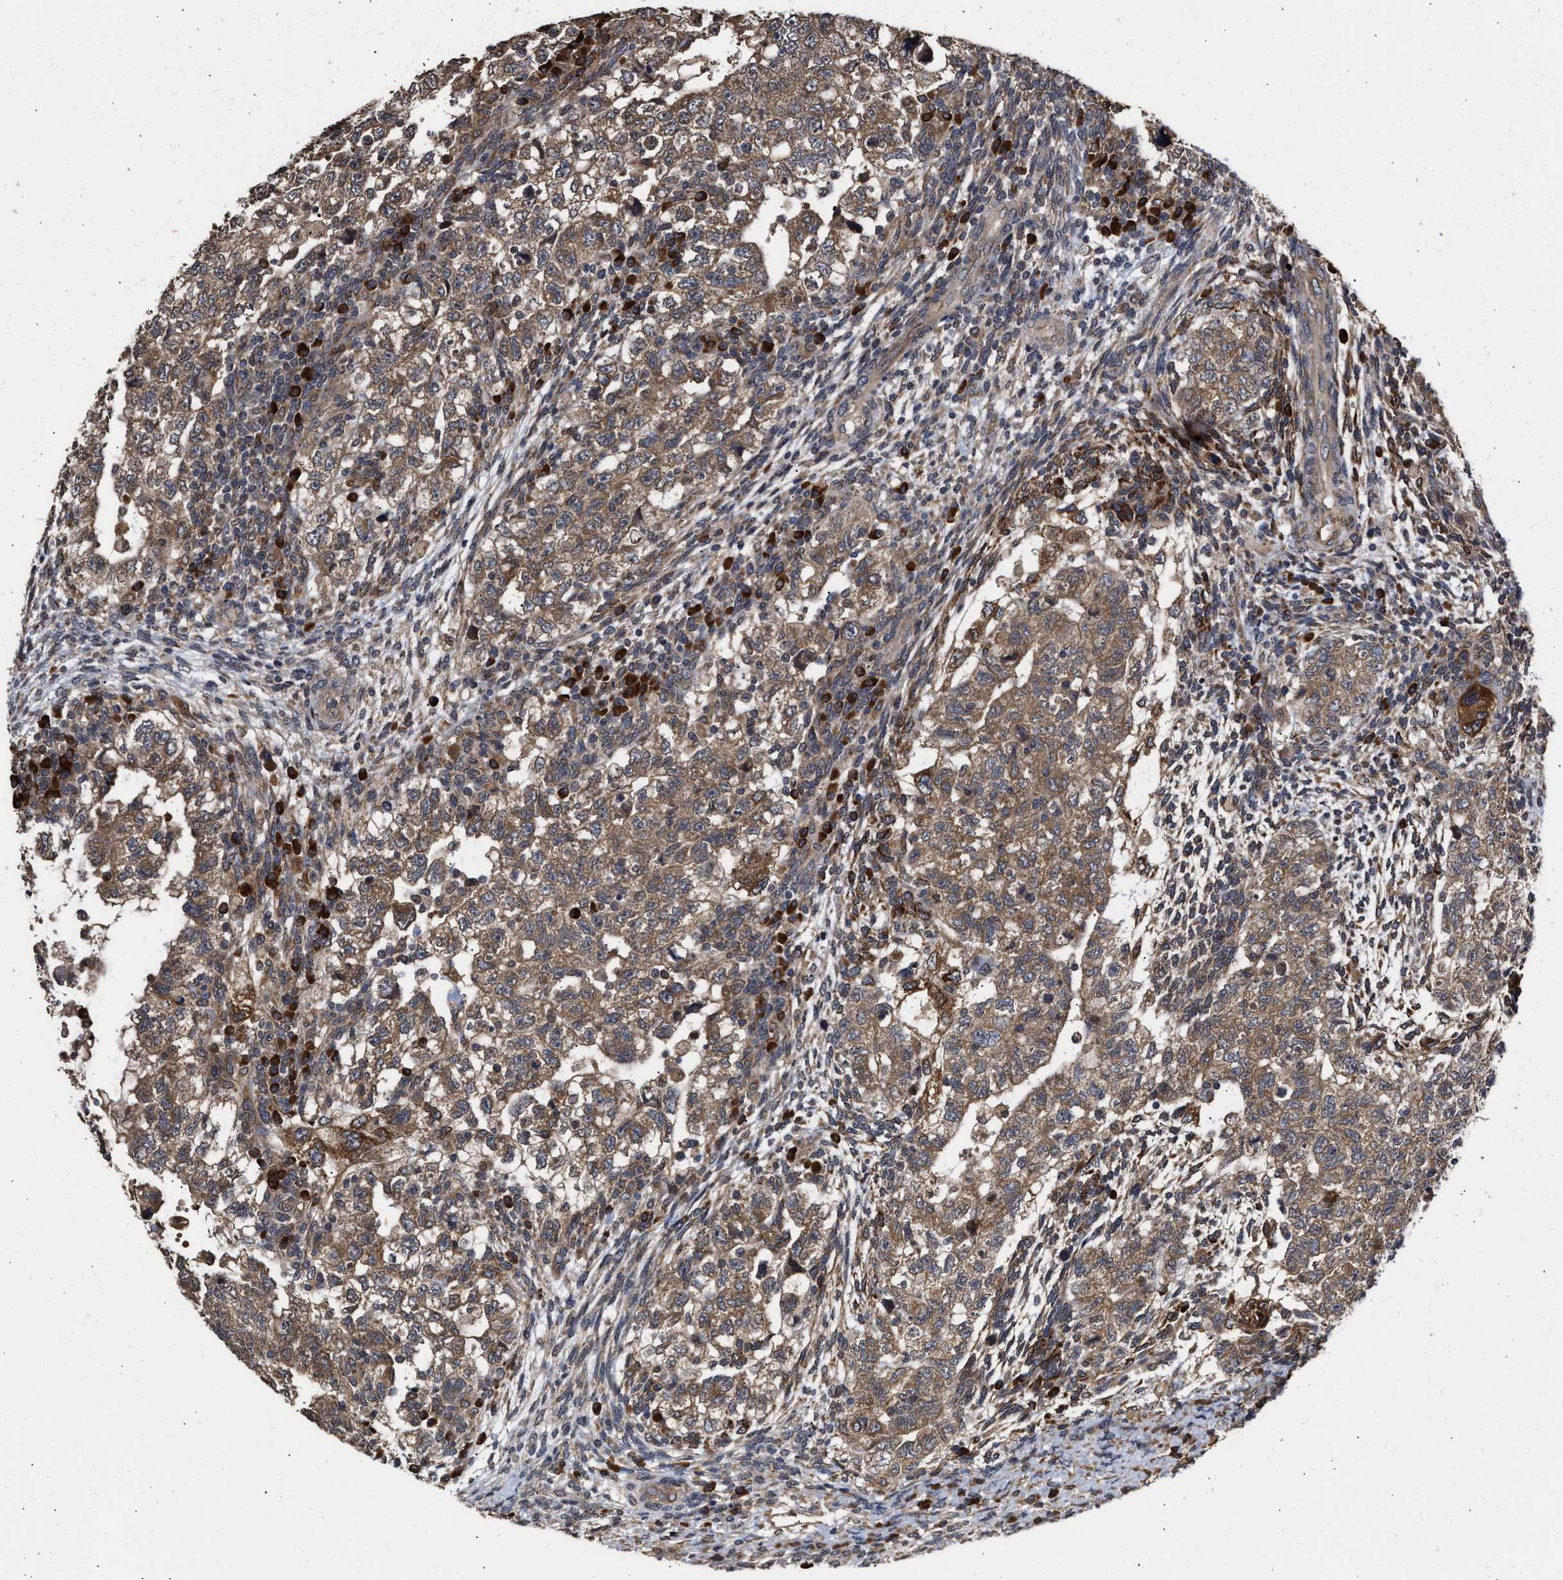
{"staining": {"intensity": "moderate", "quantity": ">75%", "location": "cytoplasmic/membranous"}, "tissue": "testis cancer", "cell_type": "Tumor cells", "image_type": "cancer", "snomed": [{"axis": "morphology", "description": "Normal tissue, NOS"}, {"axis": "morphology", "description": "Carcinoma, Embryonal, NOS"}, {"axis": "topography", "description": "Testis"}], "caption": "This is an image of immunohistochemistry staining of testis cancer, which shows moderate staining in the cytoplasmic/membranous of tumor cells.", "gene": "SAR1A", "patient": {"sex": "male", "age": 36}}